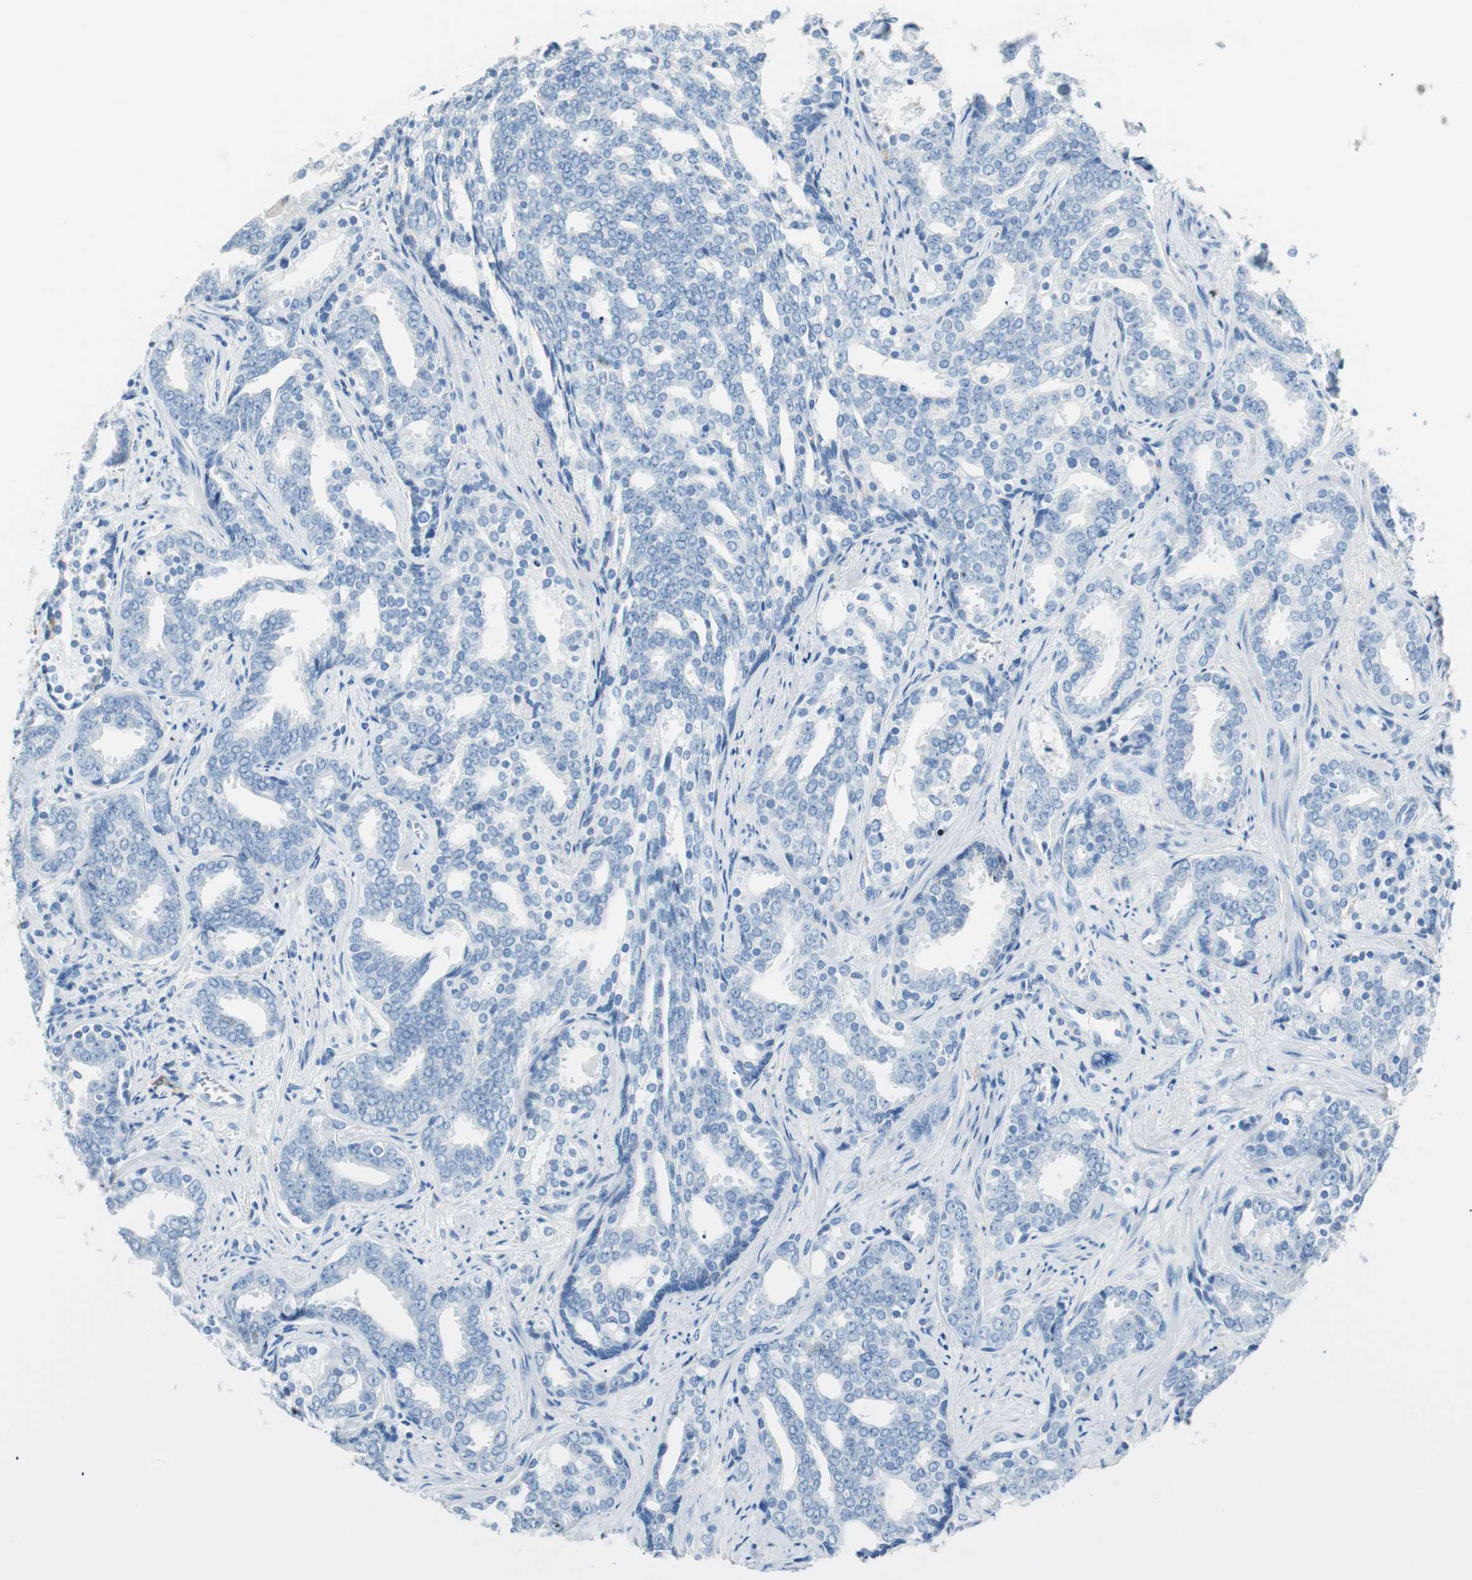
{"staining": {"intensity": "negative", "quantity": "none", "location": "none"}, "tissue": "prostate cancer", "cell_type": "Tumor cells", "image_type": "cancer", "snomed": [{"axis": "morphology", "description": "Adenocarcinoma, High grade"}, {"axis": "topography", "description": "Prostate"}], "caption": "IHC histopathology image of neoplastic tissue: prostate cancer (high-grade adenocarcinoma) stained with DAB demonstrates no significant protein expression in tumor cells.", "gene": "TNFRSF13C", "patient": {"sex": "male", "age": 67}}